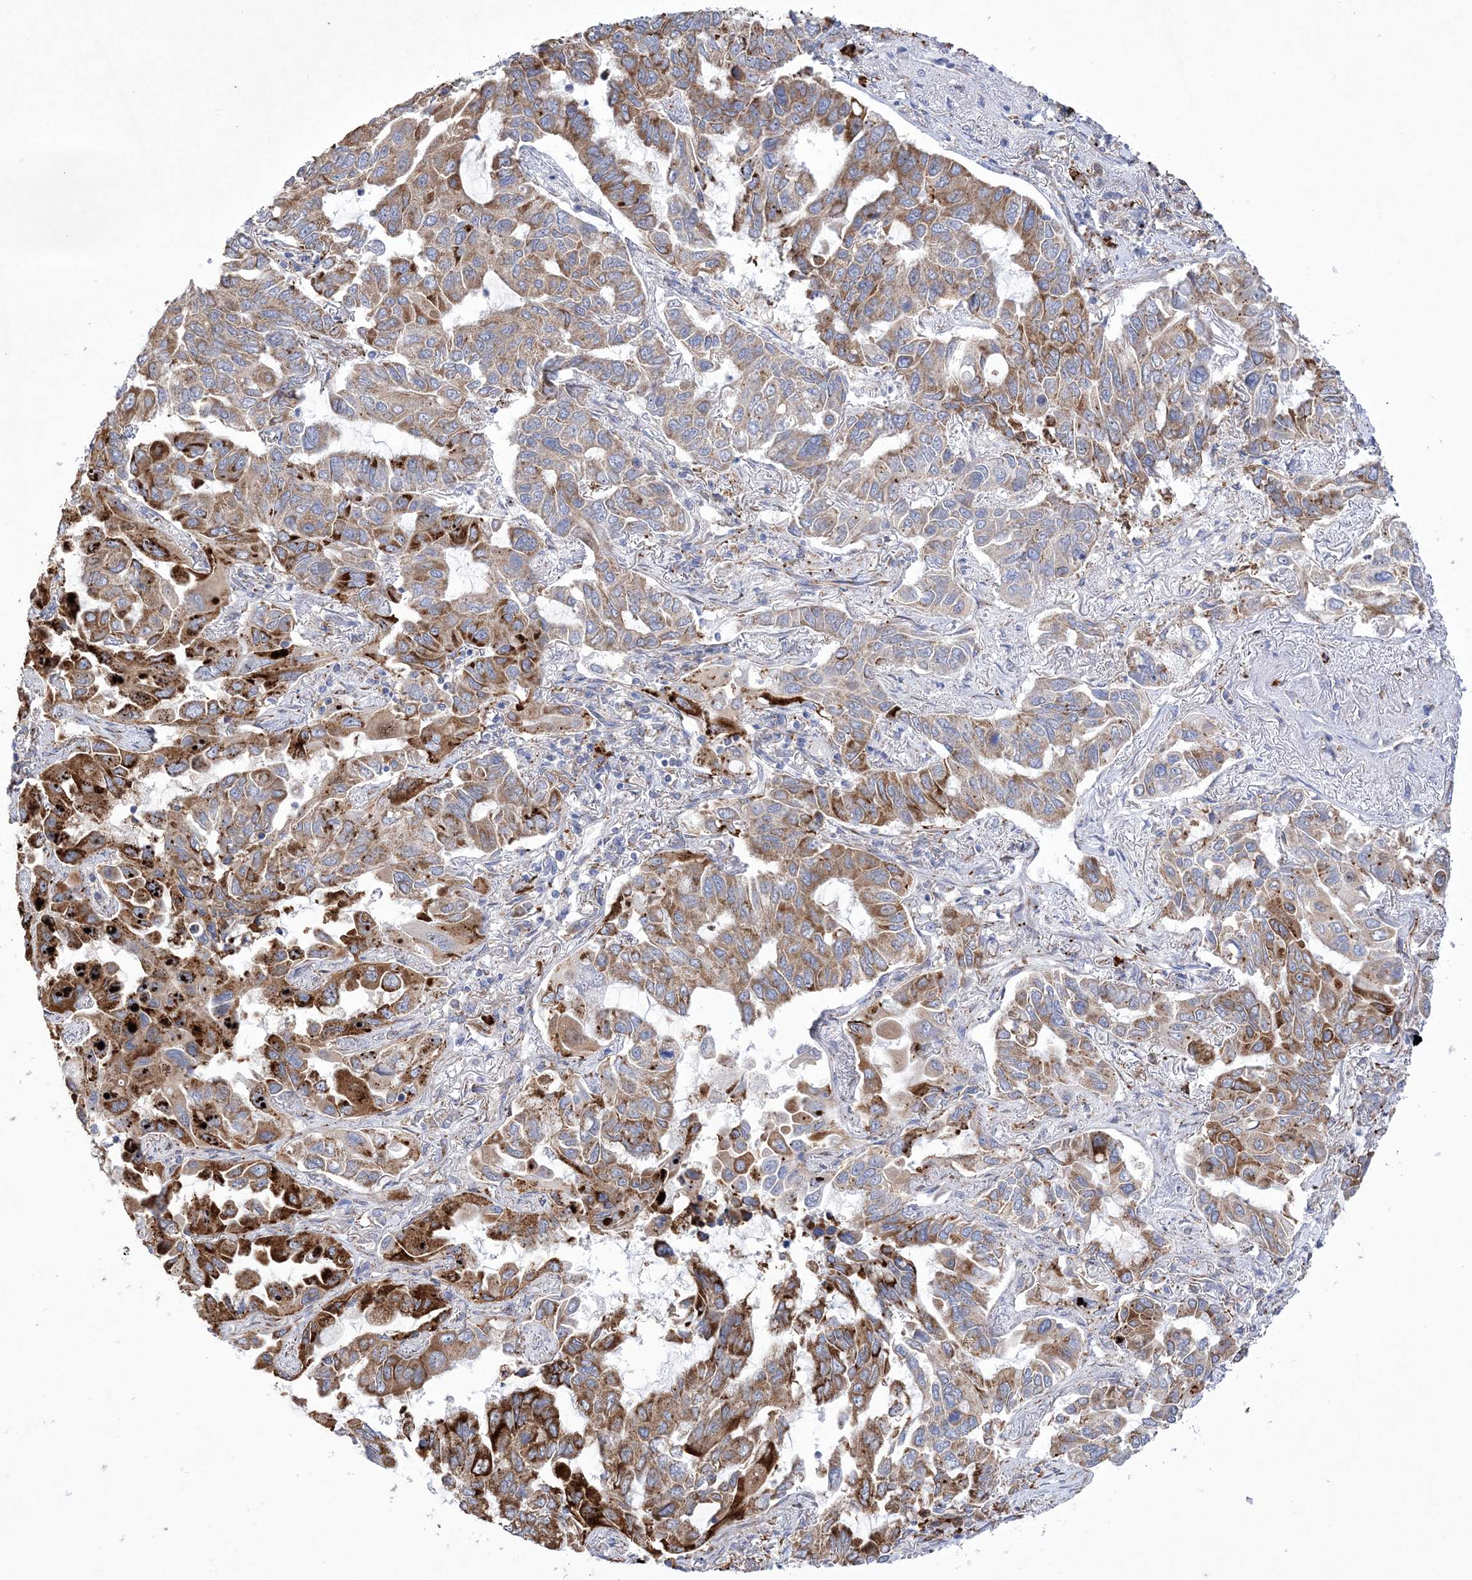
{"staining": {"intensity": "moderate", "quantity": ">75%", "location": "cytoplasmic/membranous"}, "tissue": "lung cancer", "cell_type": "Tumor cells", "image_type": "cancer", "snomed": [{"axis": "morphology", "description": "Adenocarcinoma, NOS"}, {"axis": "topography", "description": "Lung"}], "caption": "A histopathology image of lung cancer (adenocarcinoma) stained for a protein shows moderate cytoplasmic/membranous brown staining in tumor cells.", "gene": "MED31", "patient": {"sex": "male", "age": 64}}